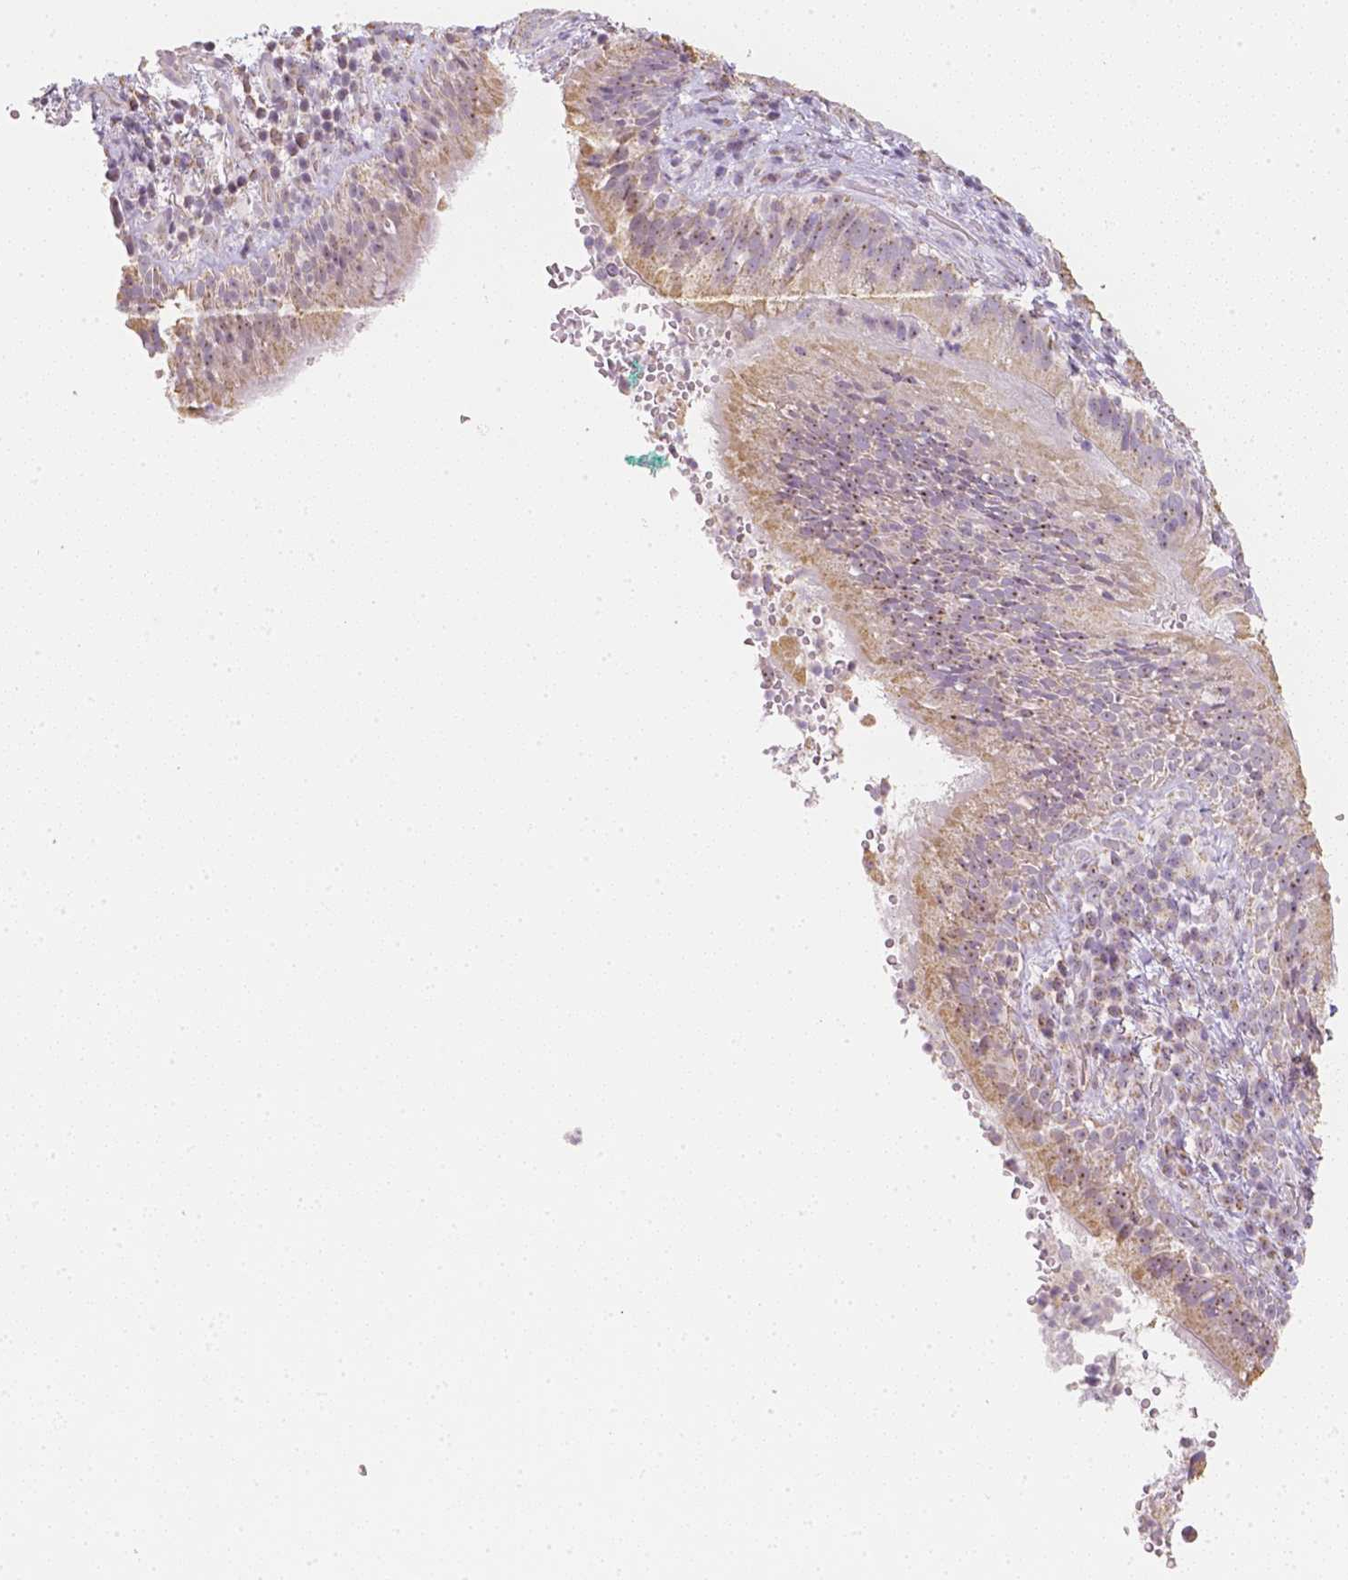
{"staining": {"intensity": "moderate", "quantity": ">75%", "location": "cytoplasmic/membranous,nuclear"}, "tissue": "bronchus", "cell_type": "Respiratory epithelial cells", "image_type": "normal", "snomed": [{"axis": "morphology", "description": "Normal tissue, NOS"}, {"axis": "topography", "description": "Lymph node"}, {"axis": "topography", "description": "Bronchus"}], "caption": "Bronchus stained for a protein (brown) shows moderate cytoplasmic/membranous,nuclear positive staining in approximately >75% of respiratory epithelial cells.", "gene": "NVL", "patient": {"sex": "male", "age": 56}}